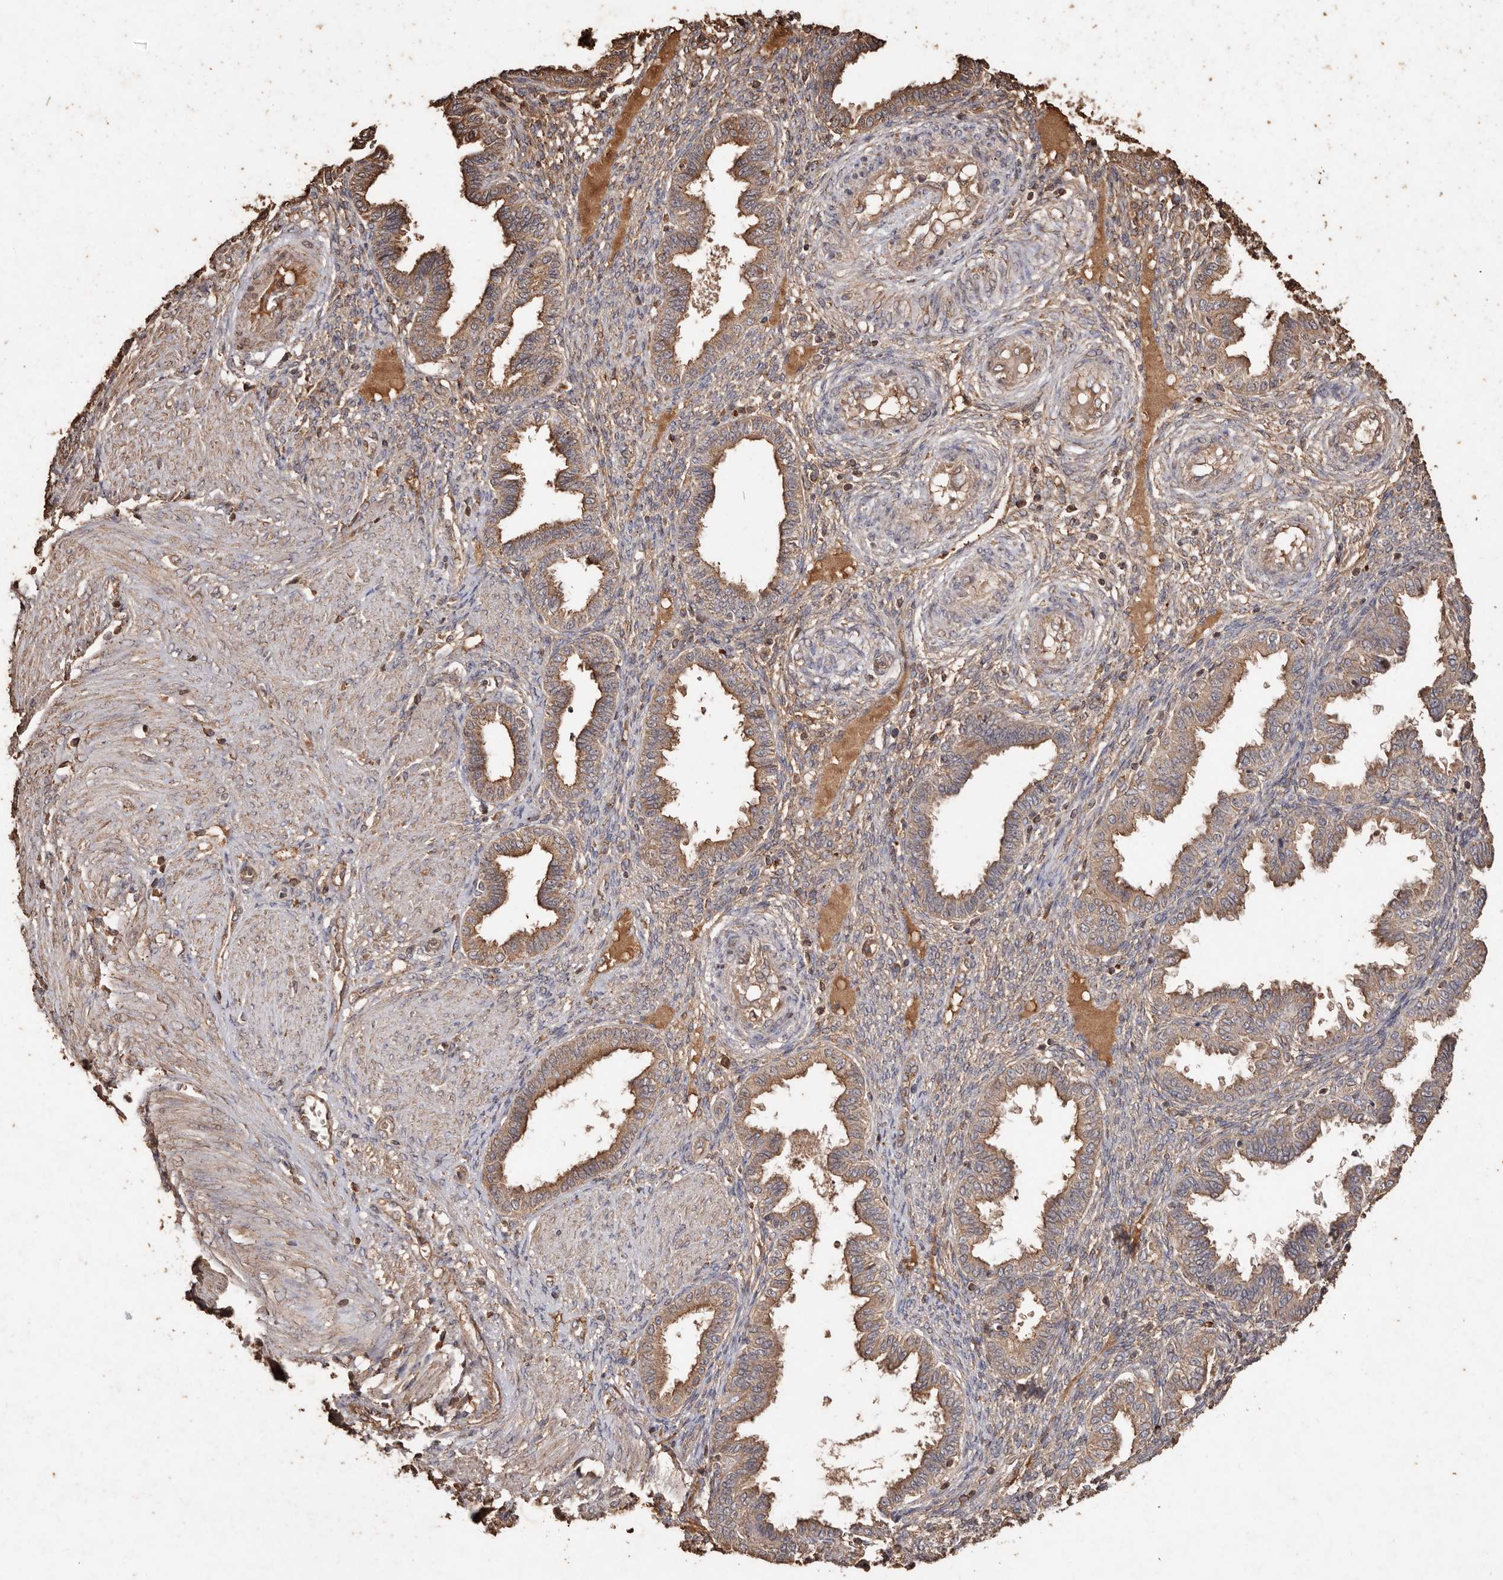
{"staining": {"intensity": "moderate", "quantity": "25%-75%", "location": "cytoplasmic/membranous"}, "tissue": "endometrium", "cell_type": "Cells in endometrial stroma", "image_type": "normal", "snomed": [{"axis": "morphology", "description": "Normal tissue, NOS"}, {"axis": "topography", "description": "Endometrium"}], "caption": "High-power microscopy captured an IHC histopathology image of benign endometrium, revealing moderate cytoplasmic/membranous staining in about 25%-75% of cells in endometrial stroma. (IHC, brightfield microscopy, high magnification).", "gene": "FARS2", "patient": {"sex": "female", "age": 33}}